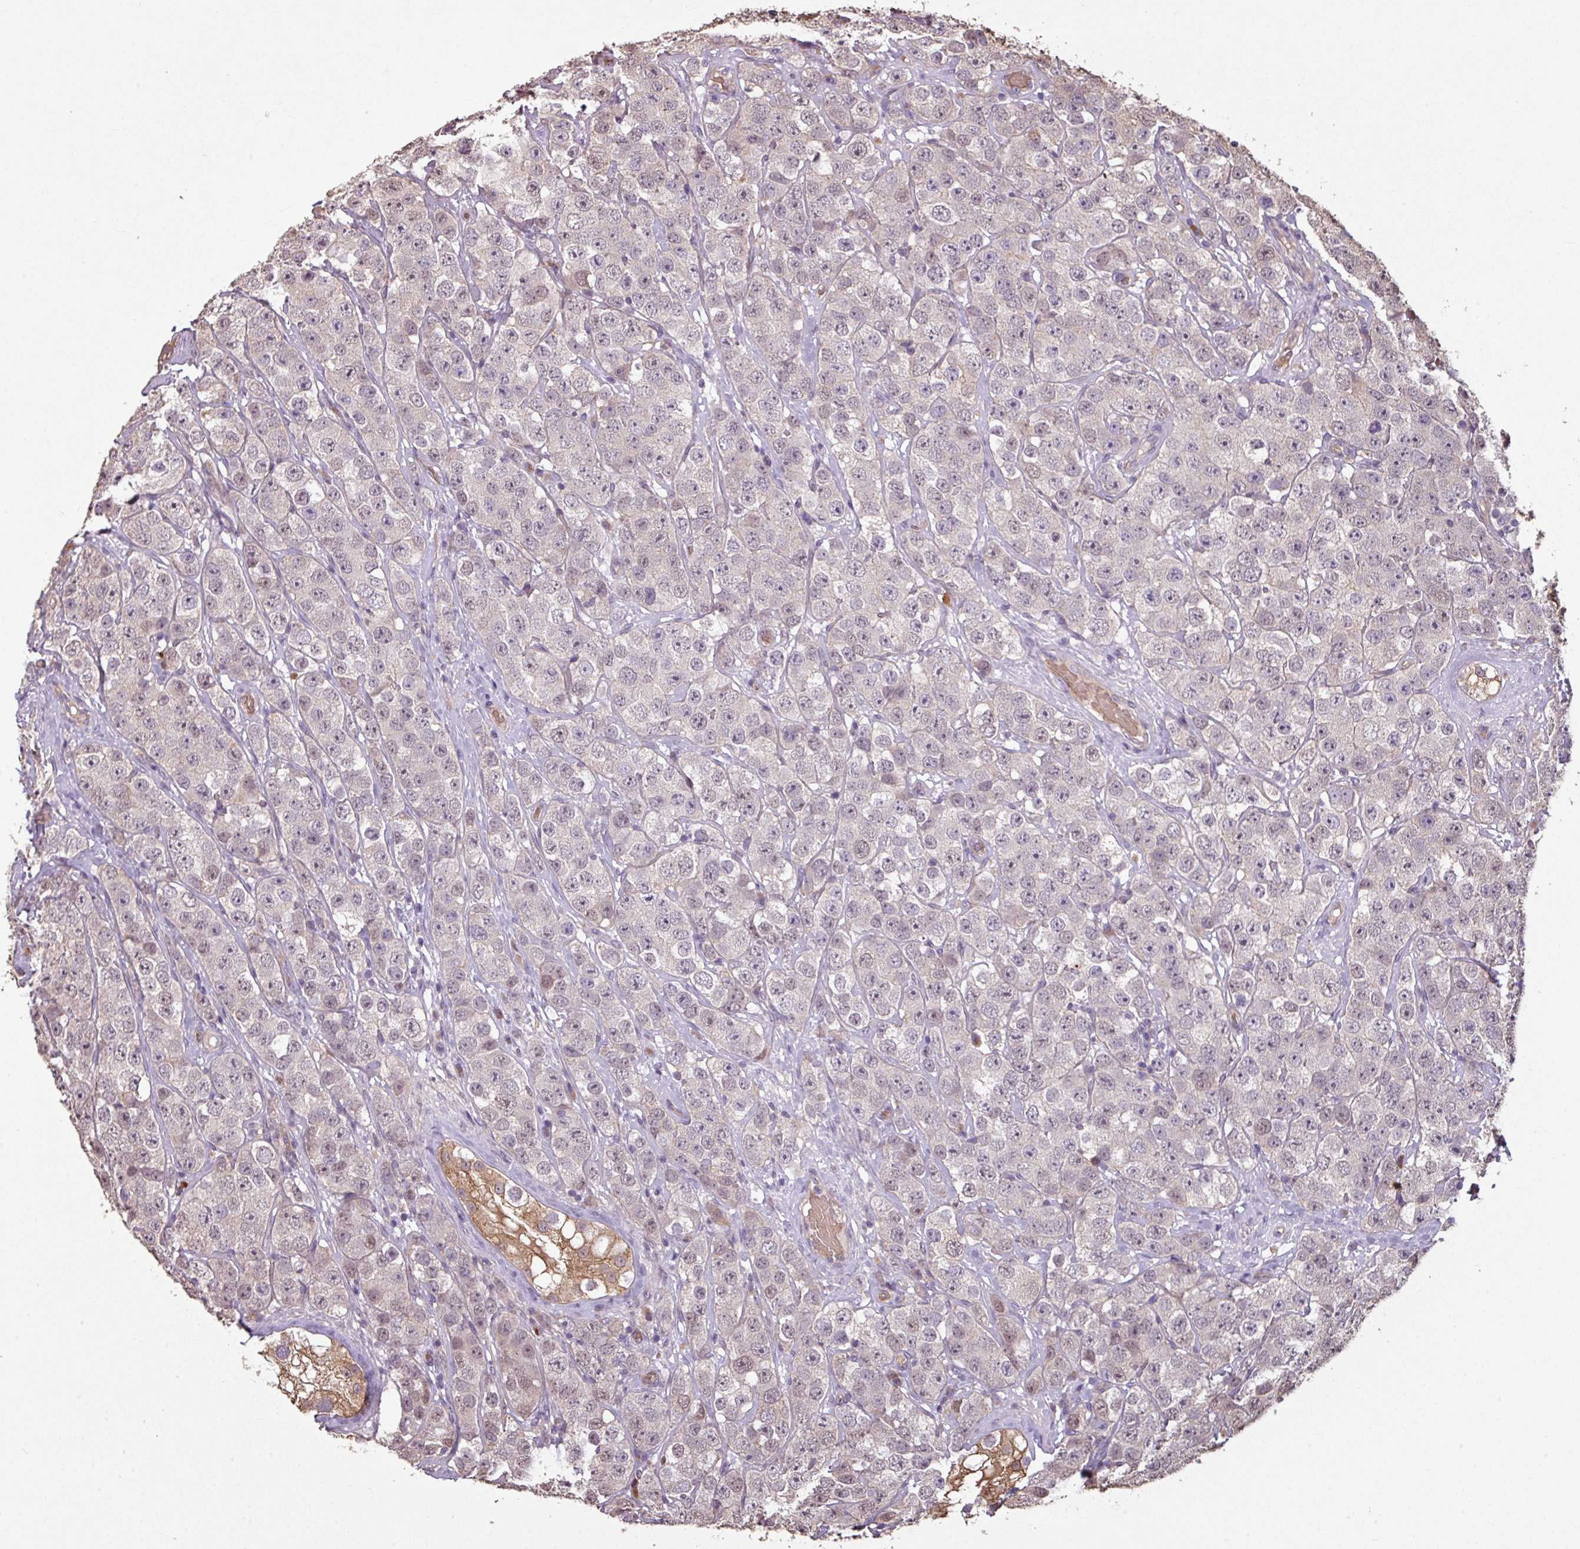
{"staining": {"intensity": "negative", "quantity": "none", "location": "none"}, "tissue": "testis cancer", "cell_type": "Tumor cells", "image_type": "cancer", "snomed": [{"axis": "morphology", "description": "Seminoma, NOS"}, {"axis": "topography", "description": "Testis"}], "caption": "Tumor cells are negative for brown protein staining in testis cancer (seminoma). (DAB immunohistochemistry (IHC) visualized using brightfield microscopy, high magnification).", "gene": "NHSL2", "patient": {"sex": "male", "age": 28}}